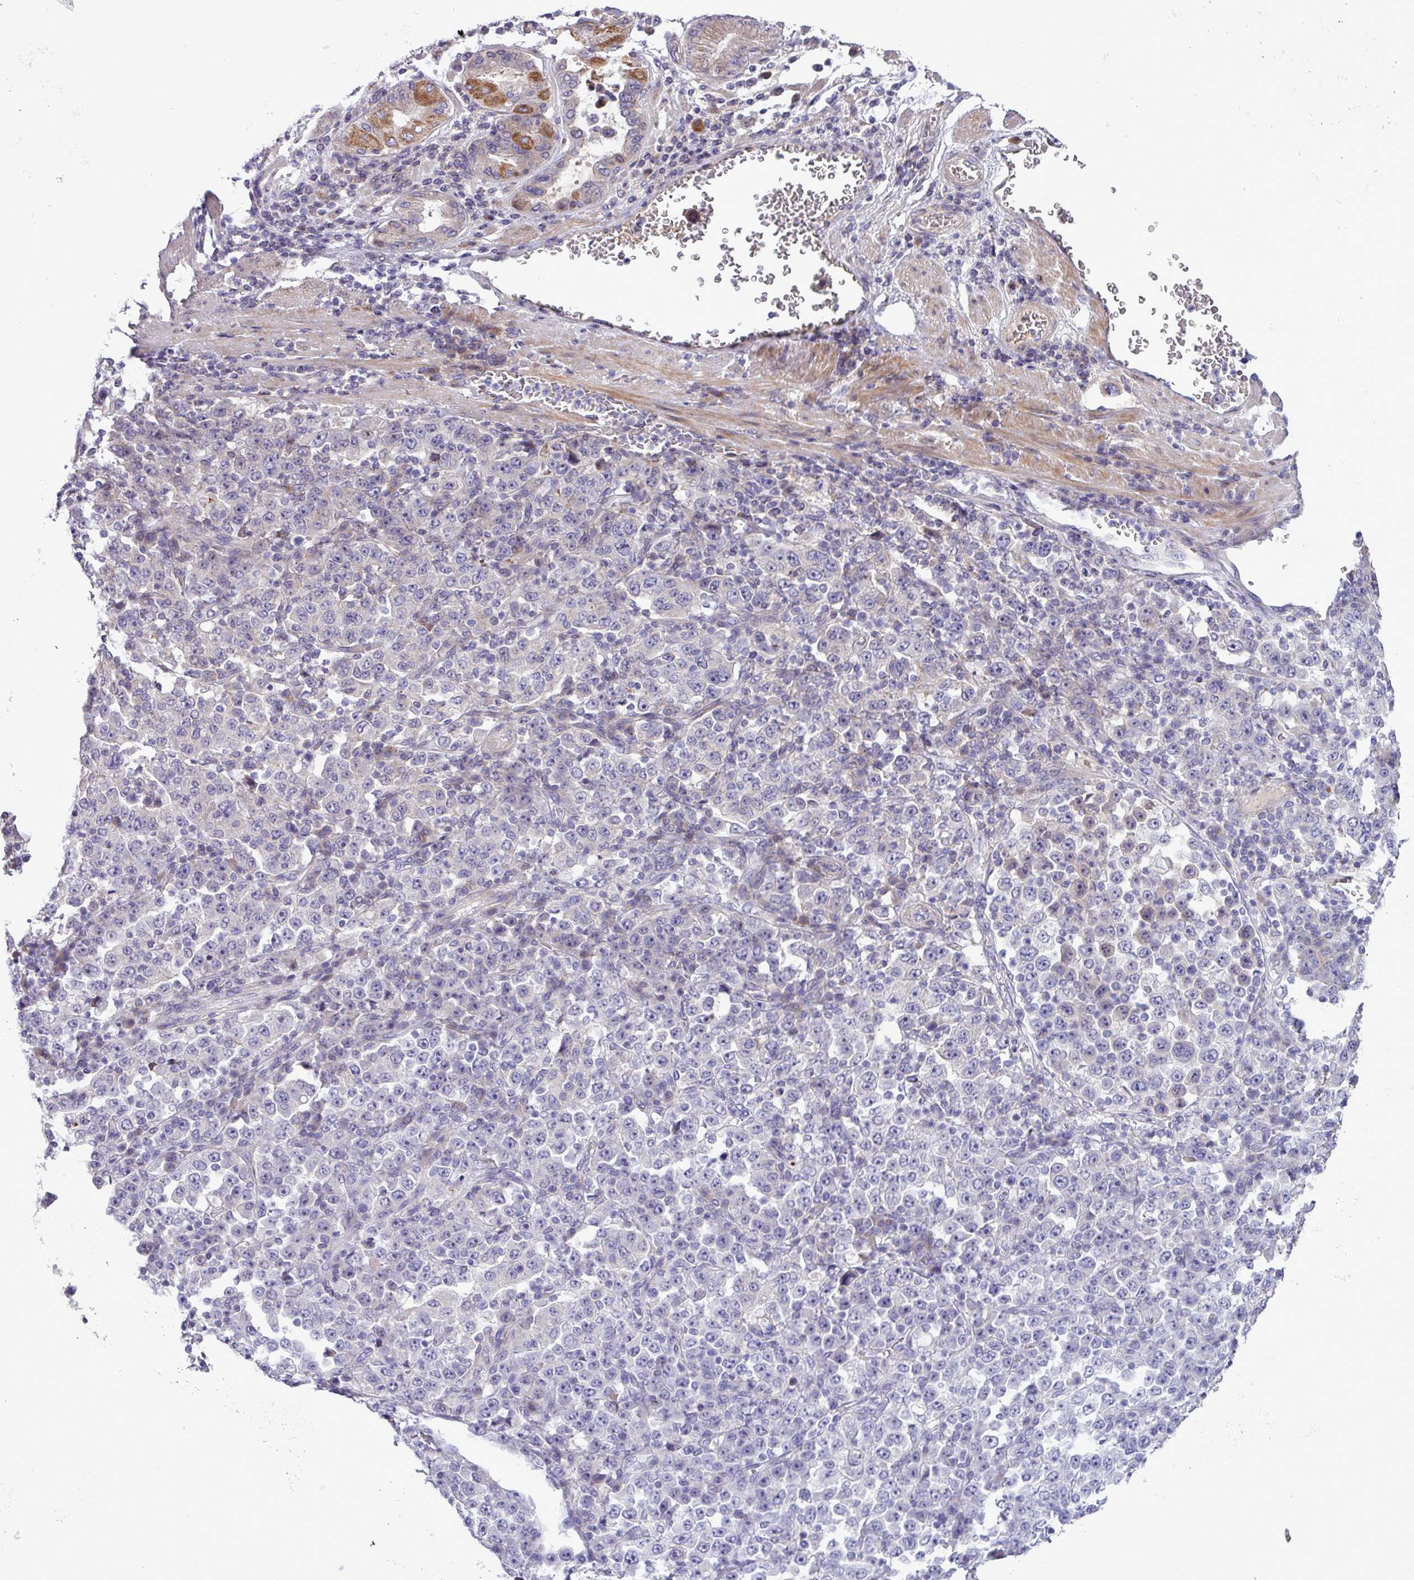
{"staining": {"intensity": "negative", "quantity": "none", "location": "none"}, "tissue": "stomach cancer", "cell_type": "Tumor cells", "image_type": "cancer", "snomed": [{"axis": "morphology", "description": "Normal tissue, NOS"}, {"axis": "morphology", "description": "Adenocarcinoma, NOS"}, {"axis": "topography", "description": "Stomach, upper"}, {"axis": "topography", "description": "Stomach"}], "caption": "IHC of stomach cancer (adenocarcinoma) demonstrates no positivity in tumor cells. The staining is performed using DAB (3,3'-diaminobenzidine) brown chromogen with nuclei counter-stained in using hematoxylin.", "gene": "TNFSF12", "patient": {"sex": "male", "age": 59}}